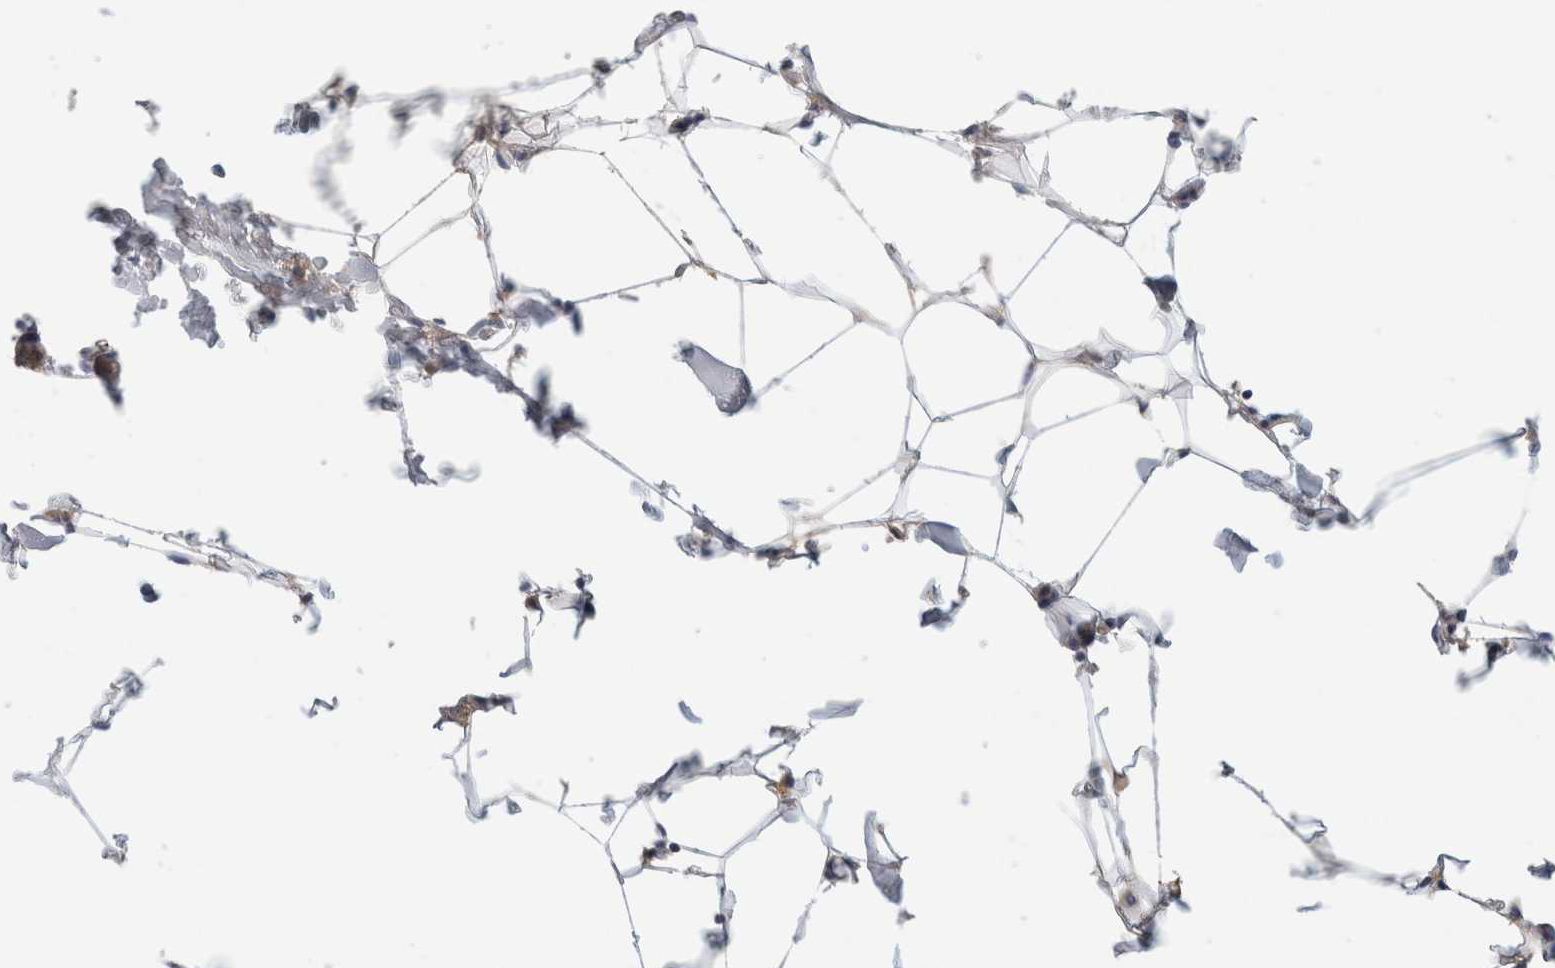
{"staining": {"intensity": "negative", "quantity": "none", "location": "none"}, "tissue": "breast cancer", "cell_type": "Tumor cells", "image_type": "cancer", "snomed": [{"axis": "morphology", "description": "Normal tissue, NOS"}, {"axis": "morphology", "description": "Lobular carcinoma"}, {"axis": "topography", "description": "Breast"}], "caption": "Immunohistochemical staining of human breast cancer reveals no significant expression in tumor cells.", "gene": "CA1", "patient": {"sex": "female", "age": 50}}